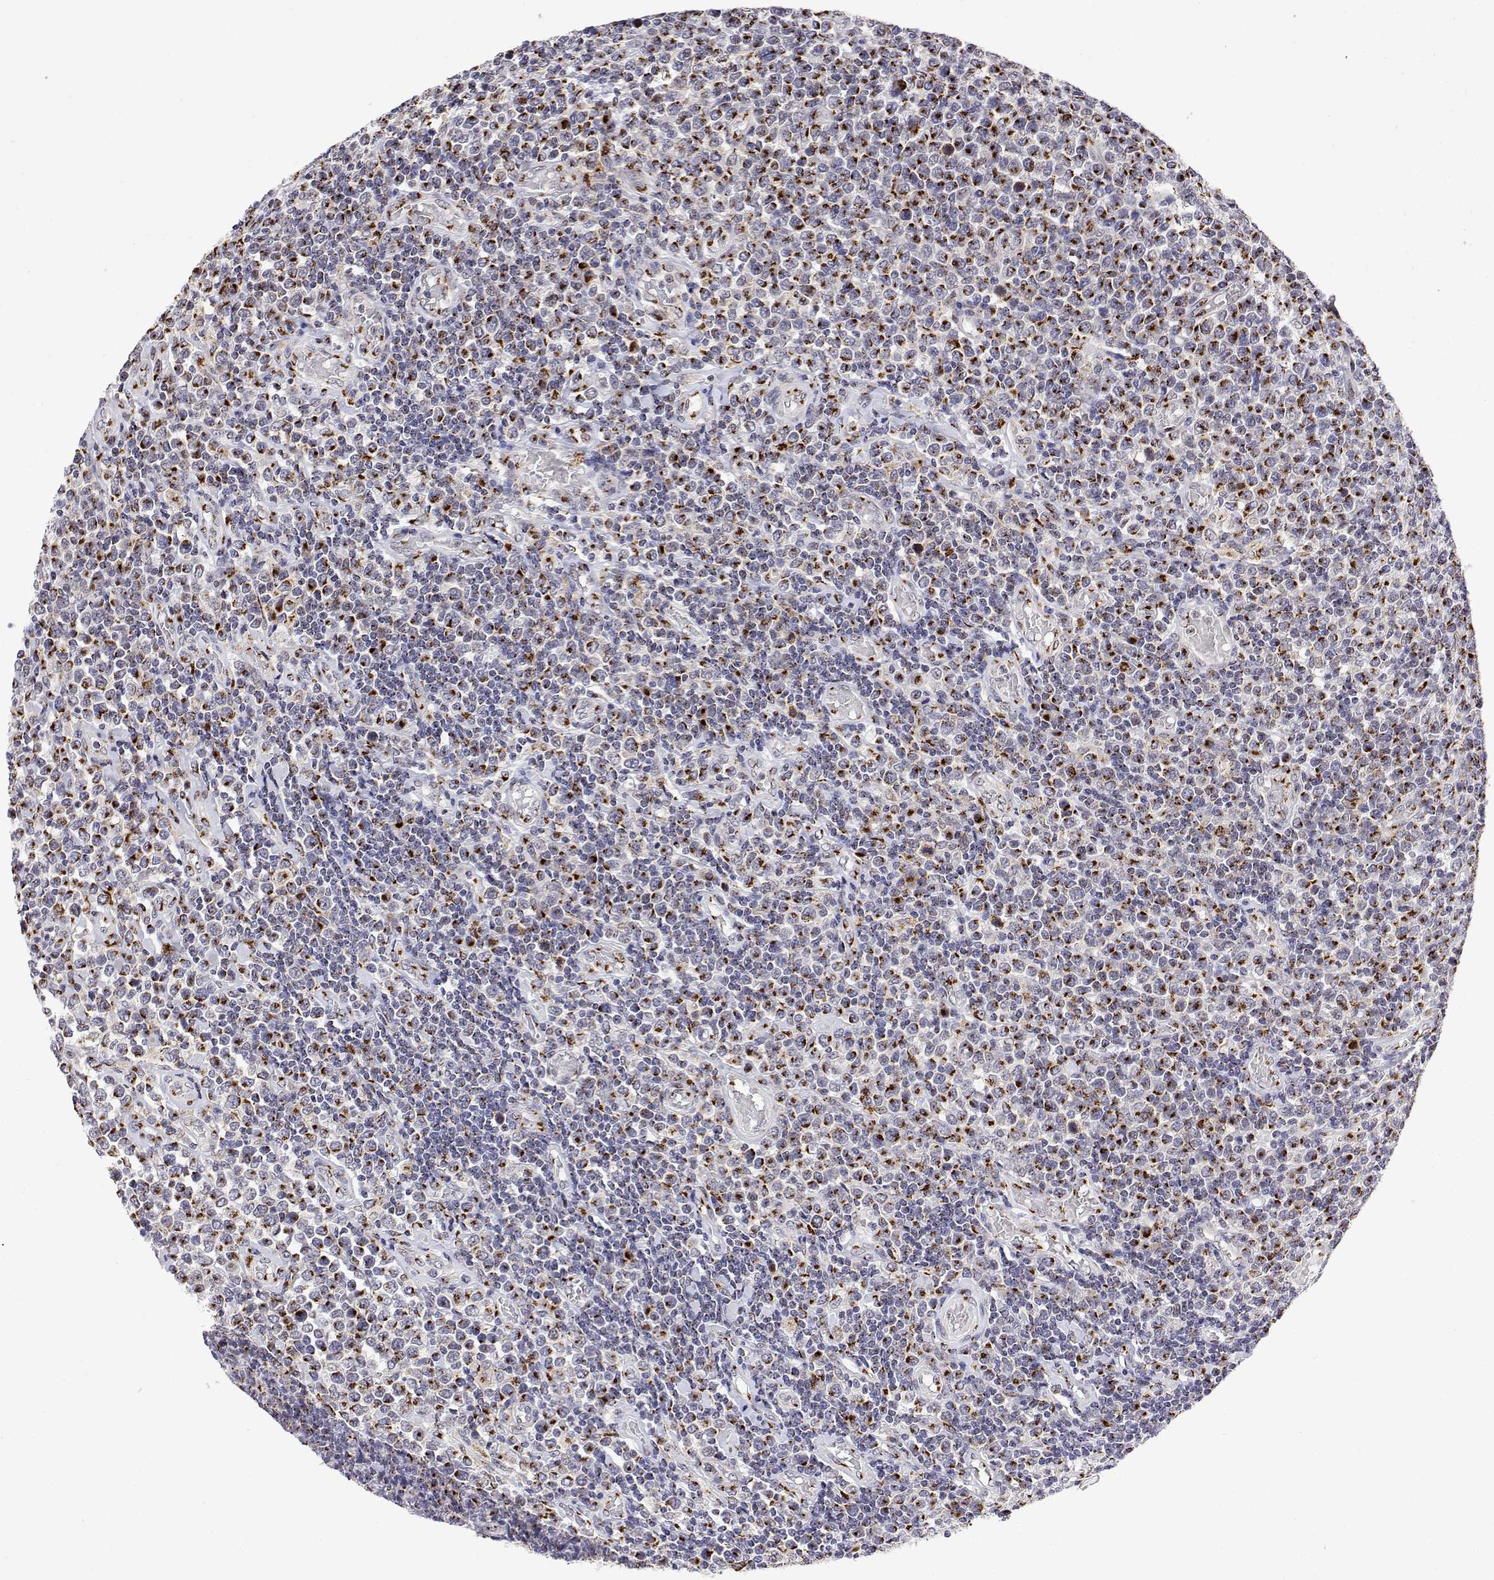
{"staining": {"intensity": "strong", "quantity": "25%-75%", "location": "cytoplasmic/membranous"}, "tissue": "lymphoma", "cell_type": "Tumor cells", "image_type": "cancer", "snomed": [{"axis": "morphology", "description": "Malignant lymphoma, non-Hodgkin's type, High grade"}, {"axis": "topography", "description": "Soft tissue"}], "caption": "Immunohistochemistry (IHC) (DAB) staining of lymphoma displays strong cytoplasmic/membranous protein staining in about 25%-75% of tumor cells. (Brightfield microscopy of DAB IHC at high magnification).", "gene": "YIPF3", "patient": {"sex": "female", "age": 56}}